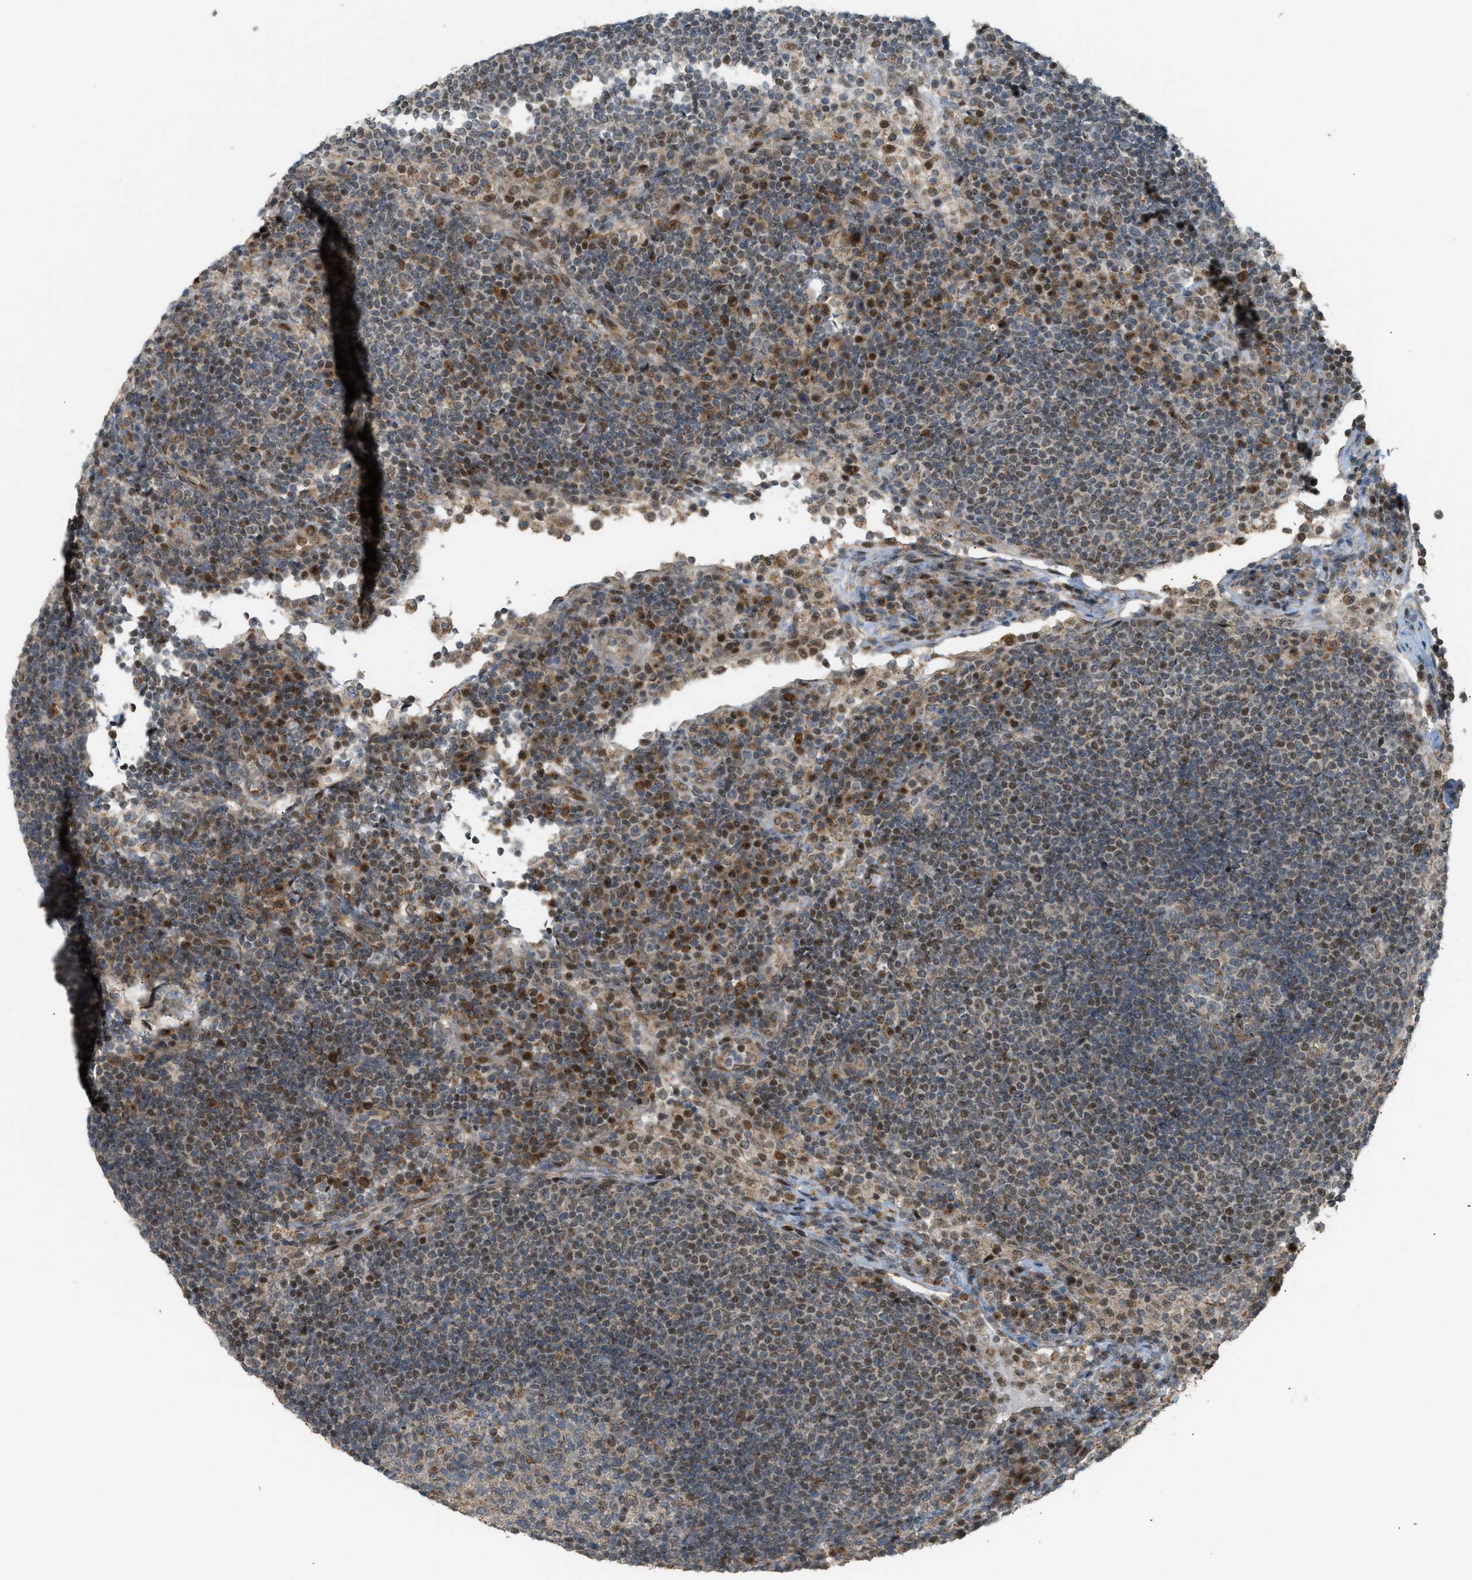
{"staining": {"intensity": "moderate", "quantity": "25%-75%", "location": "cytoplasmic/membranous,nuclear"}, "tissue": "lymph node", "cell_type": "Germinal center cells", "image_type": "normal", "snomed": [{"axis": "morphology", "description": "Normal tissue, NOS"}, {"axis": "topography", "description": "Lymph node"}], "caption": "The histopathology image reveals a brown stain indicating the presence of a protein in the cytoplasmic/membranous,nuclear of germinal center cells in lymph node. (DAB (3,3'-diaminobenzidine) = brown stain, brightfield microscopy at high magnification).", "gene": "CCDC186", "patient": {"sex": "female", "age": 53}}